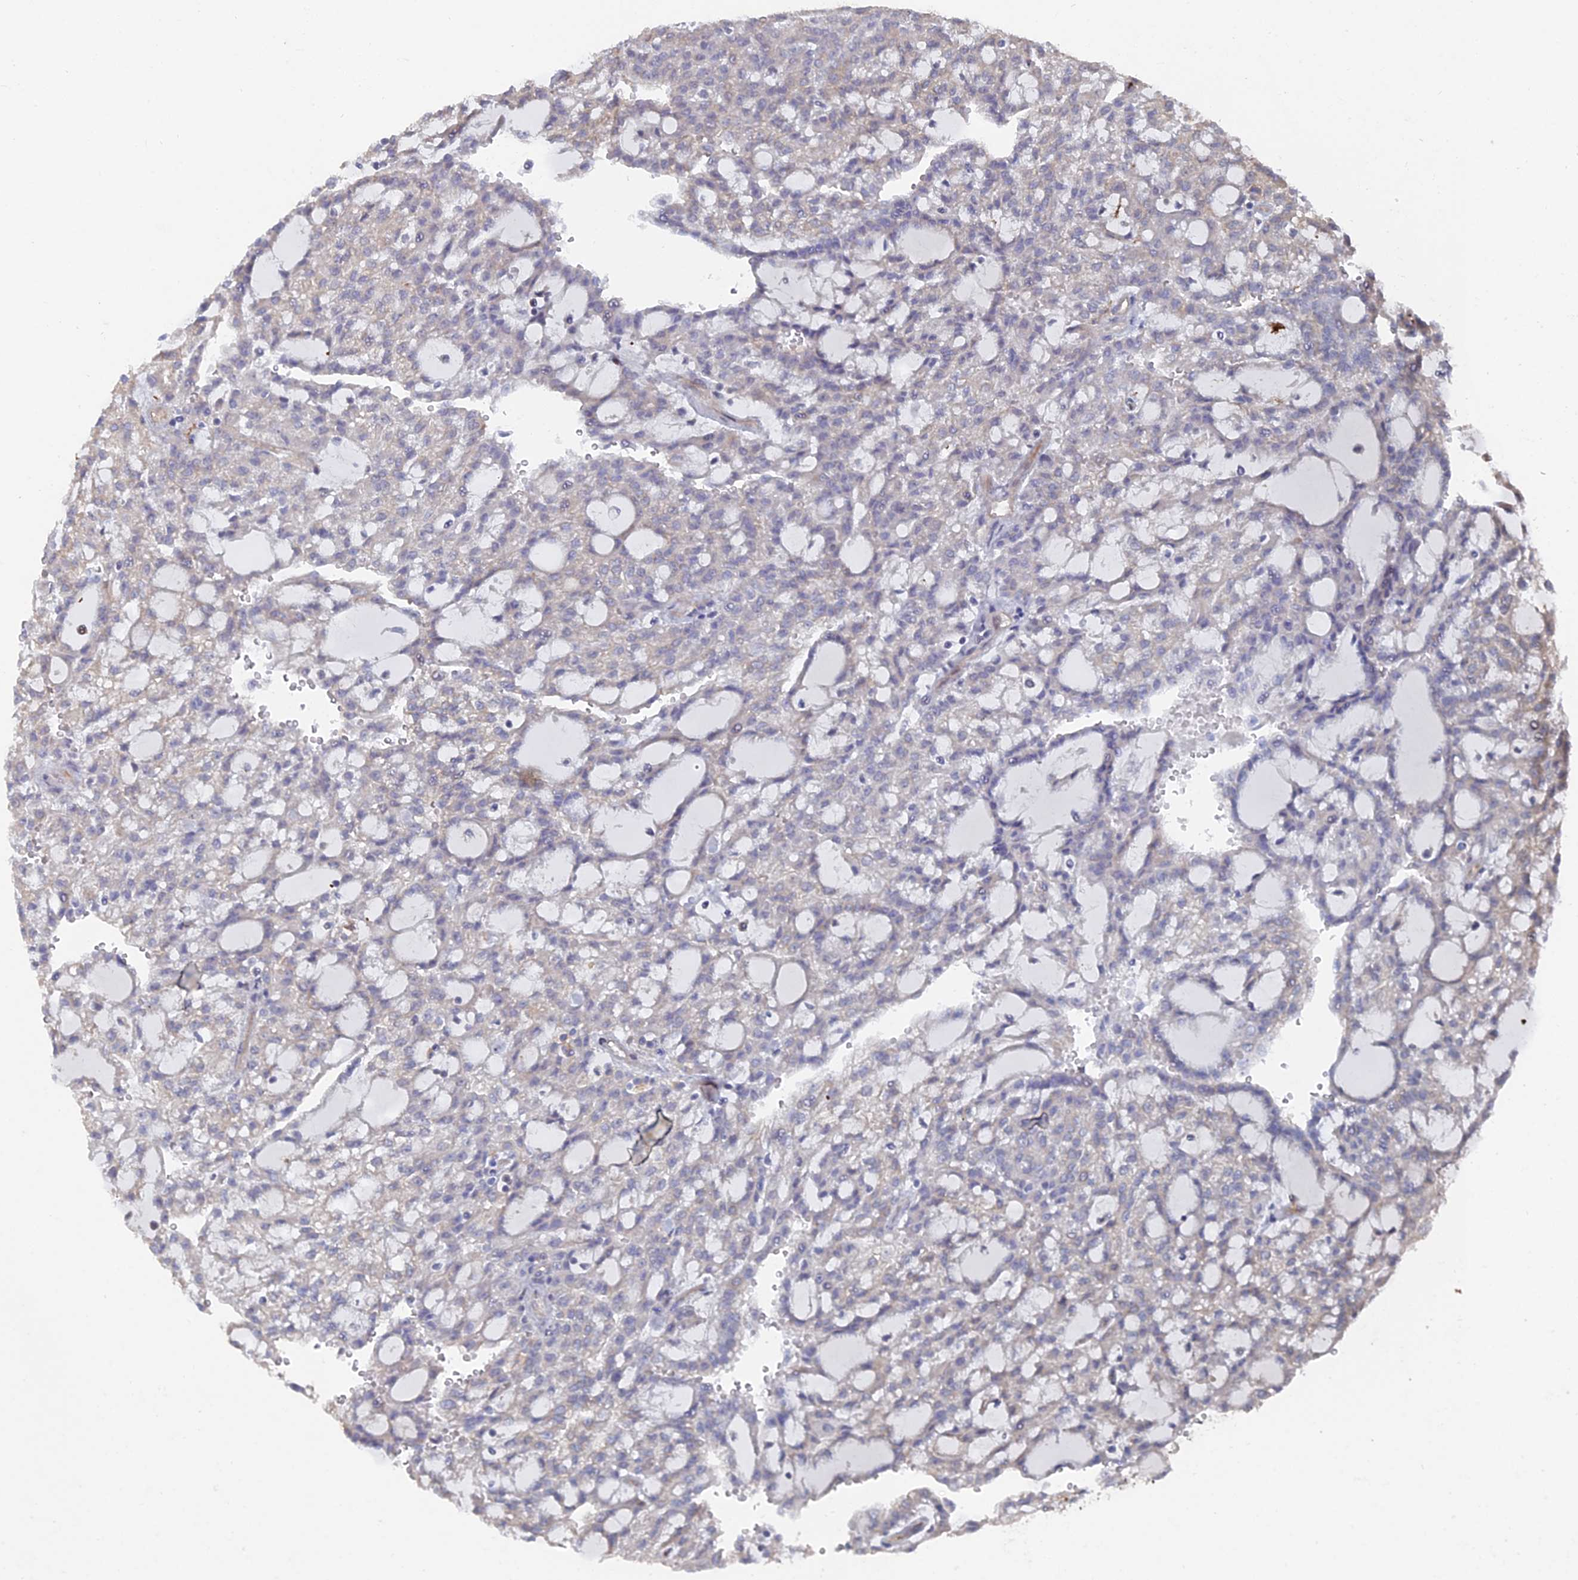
{"staining": {"intensity": "negative", "quantity": "none", "location": "none"}, "tissue": "renal cancer", "cell_type": "Tumor cells", "image_type": "cancer", "snomed": [{"axis": "morphology", "description": "Adenocarcinoma, NOS"}, {"axis": "topography", "description": "Kidney"}], "caption": "Immunohistochemical staining of renal cancer exhibits no significant expression in tumor cells.", "gene": "UNC5D", "patient": {"sex": "male", "age": 63}}